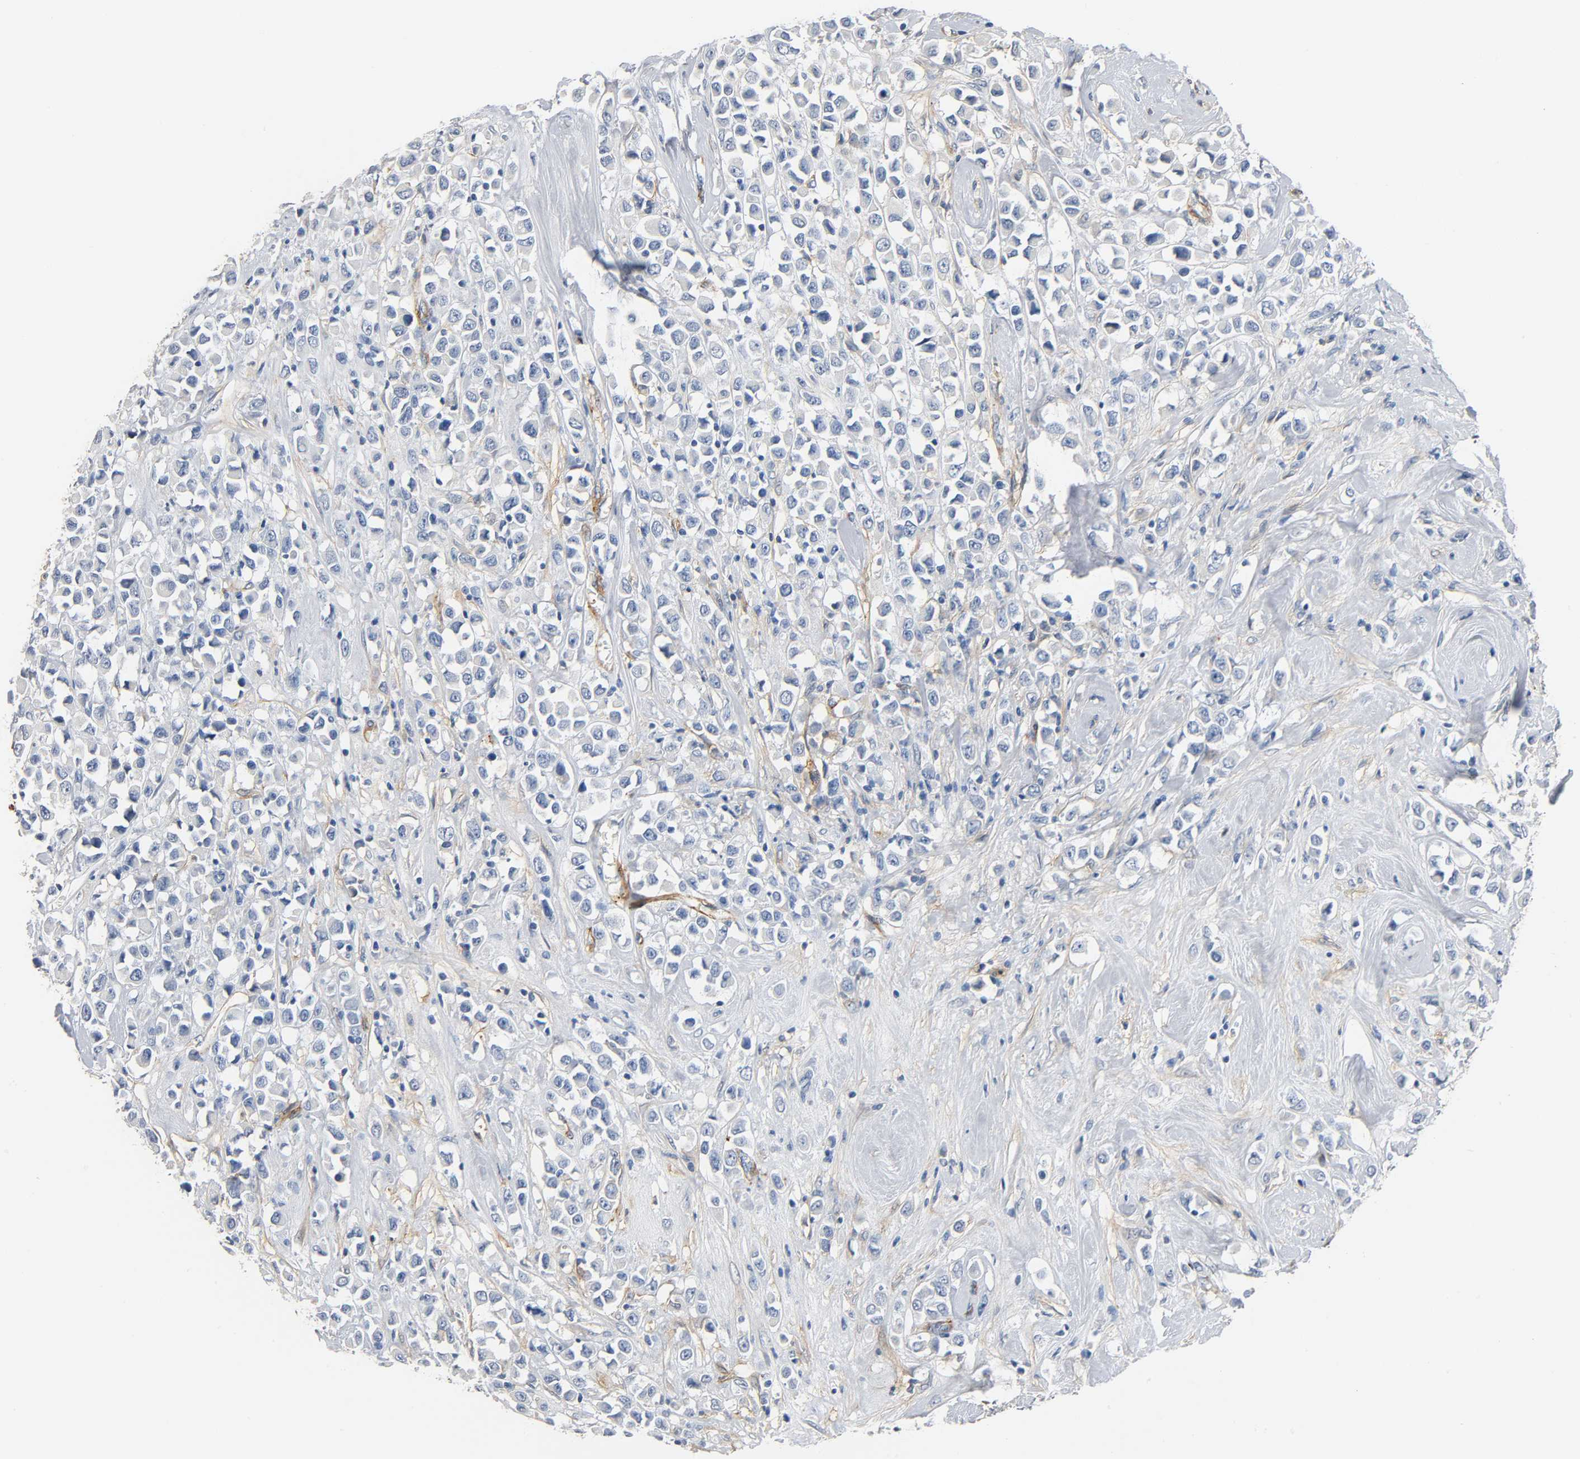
{"staining": {"intensity": "negative", "quantity": "none", "location": "none"}, "tissue": "breast cancer", "cell_type": "Tumor cells", "image_type": "cancer", "snomed": [{"axis": "morphology", "description": "Duct carcinoma"}, {"axis": "topography", "description": "Breast"}], "caption": "Photomicrograph shows no significant protein expression in tumor cells of breast cancer (intraductal carcinoma).", "gene": "ANPEP", "patient": {"sex": "female", "age": 61}}